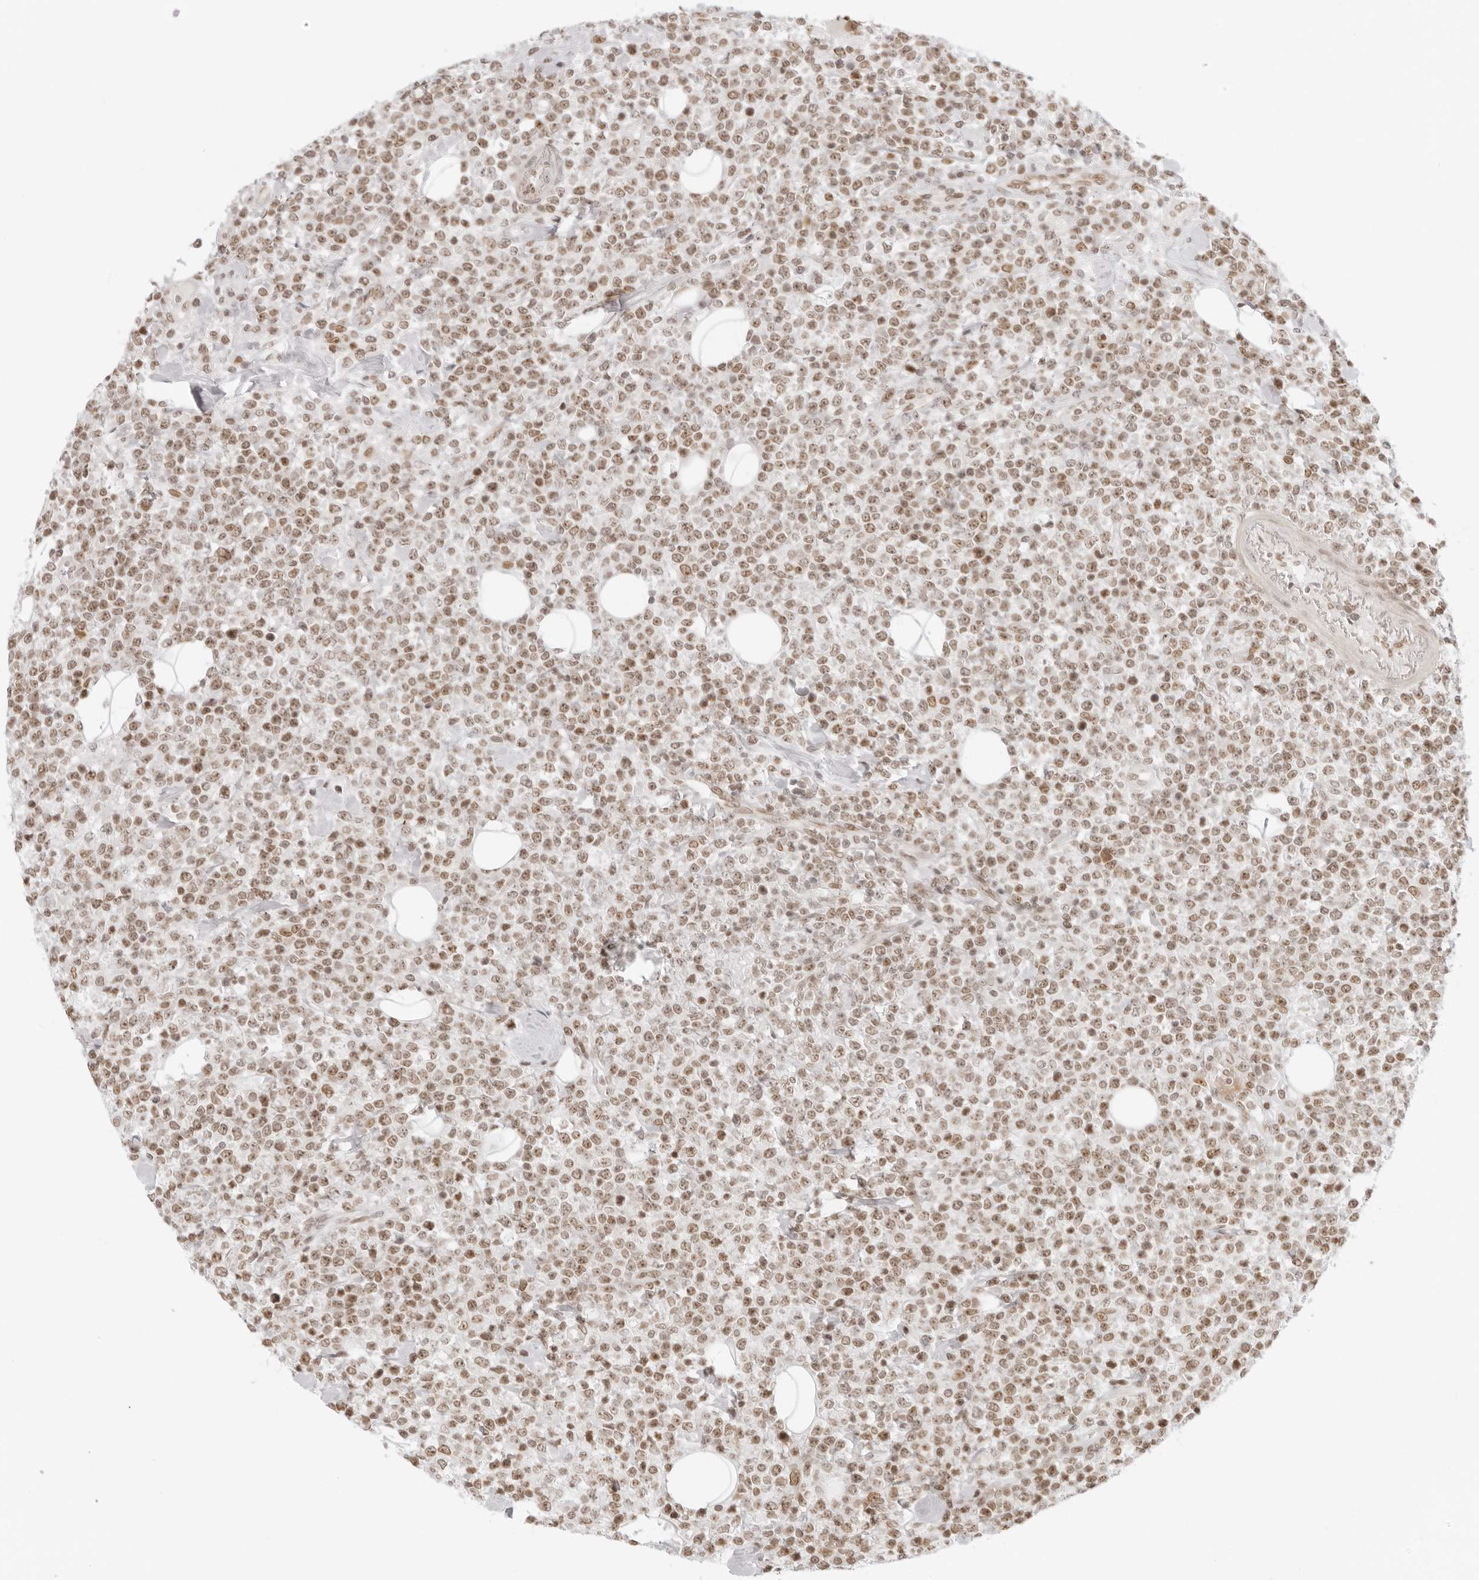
{"staining": {"intensity": "weak", "quantity": ">75%", "location": "nuclear"}, "tissue": "lymphoma", "cell_type": "Tumor cells", "image_type": "cancer", "snomed": [{"axis": "morphology", "description": "Malignant lymphoma, non-Hodgkin's type, High grade"}, {"axis": "topography", "description": "Colon"}], "caption": "Immunohistochemical staining of human high-grade malignant lymphoma, non-Hodgkin's type shows low levels of weak nuclear positivity in about >75% of tumor cells. The staining is performed using DAB (3,3'-diaminobenzidine) brown chromogen to label protein expression. The nuclei are counter-stained blue using hematoxylin.", "gene": "RCC1", "patient": {"sex": "female", "age": 53}}